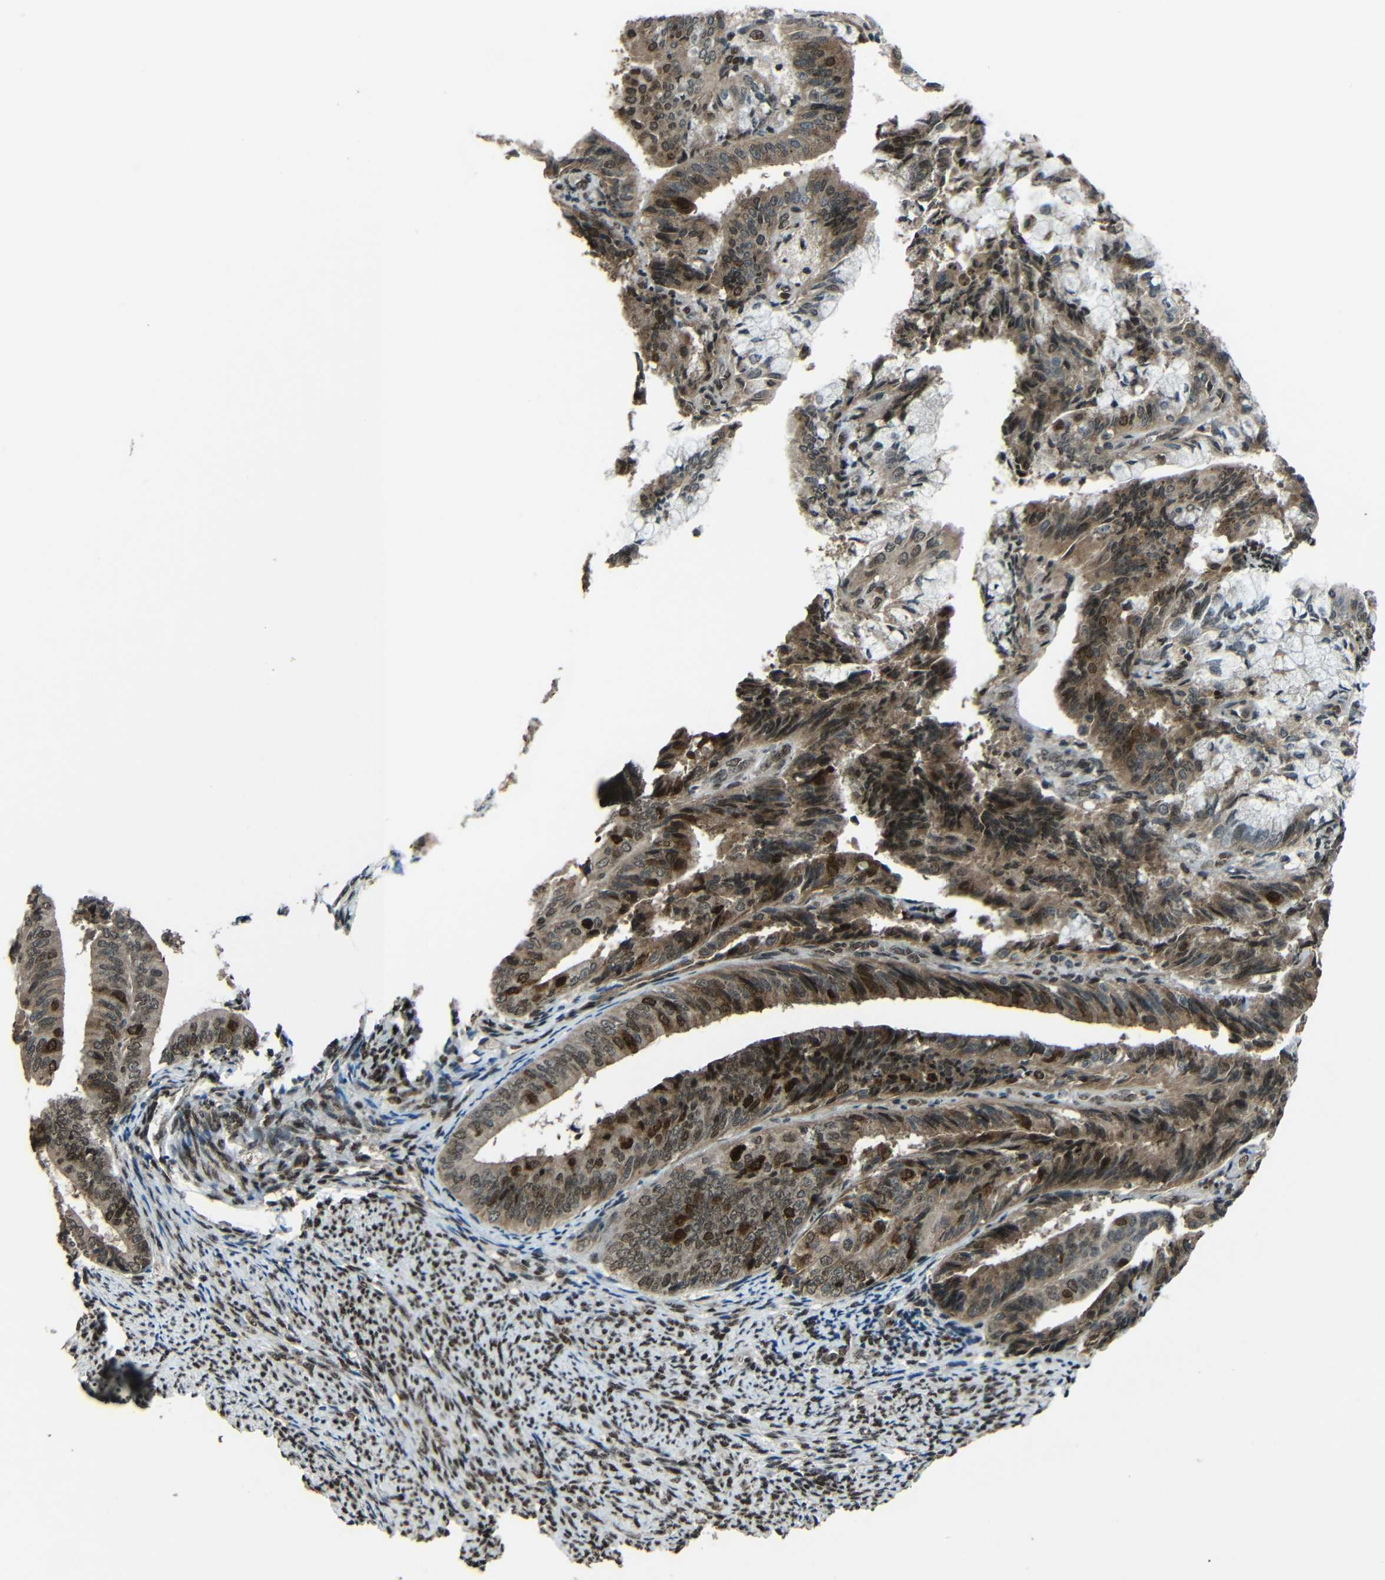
{"staining": {"intensity": "moderate", "quantity": "25%-75%", "location": "cytoplasmic/membranous,nuclear"}, "tissue": "endometrial cancer", "cell_type": "Tumor cells", "image_type": "cancer", "snomed": [{"axis": "morphology", "description": "Adenocarcinoma, NOS"}, {"axis": "topography", "description": "Endometrium"}], "caption": "This micrograph displays immunohistochemistry staining of human adenocarcinoma (endometrial), with medium moderate cytoplasmic/membranous and nuclear staining in about 25%-75% of tumor cells.", "gene": "PSIP1", "patient": {"sex": "female", "age": 63}}